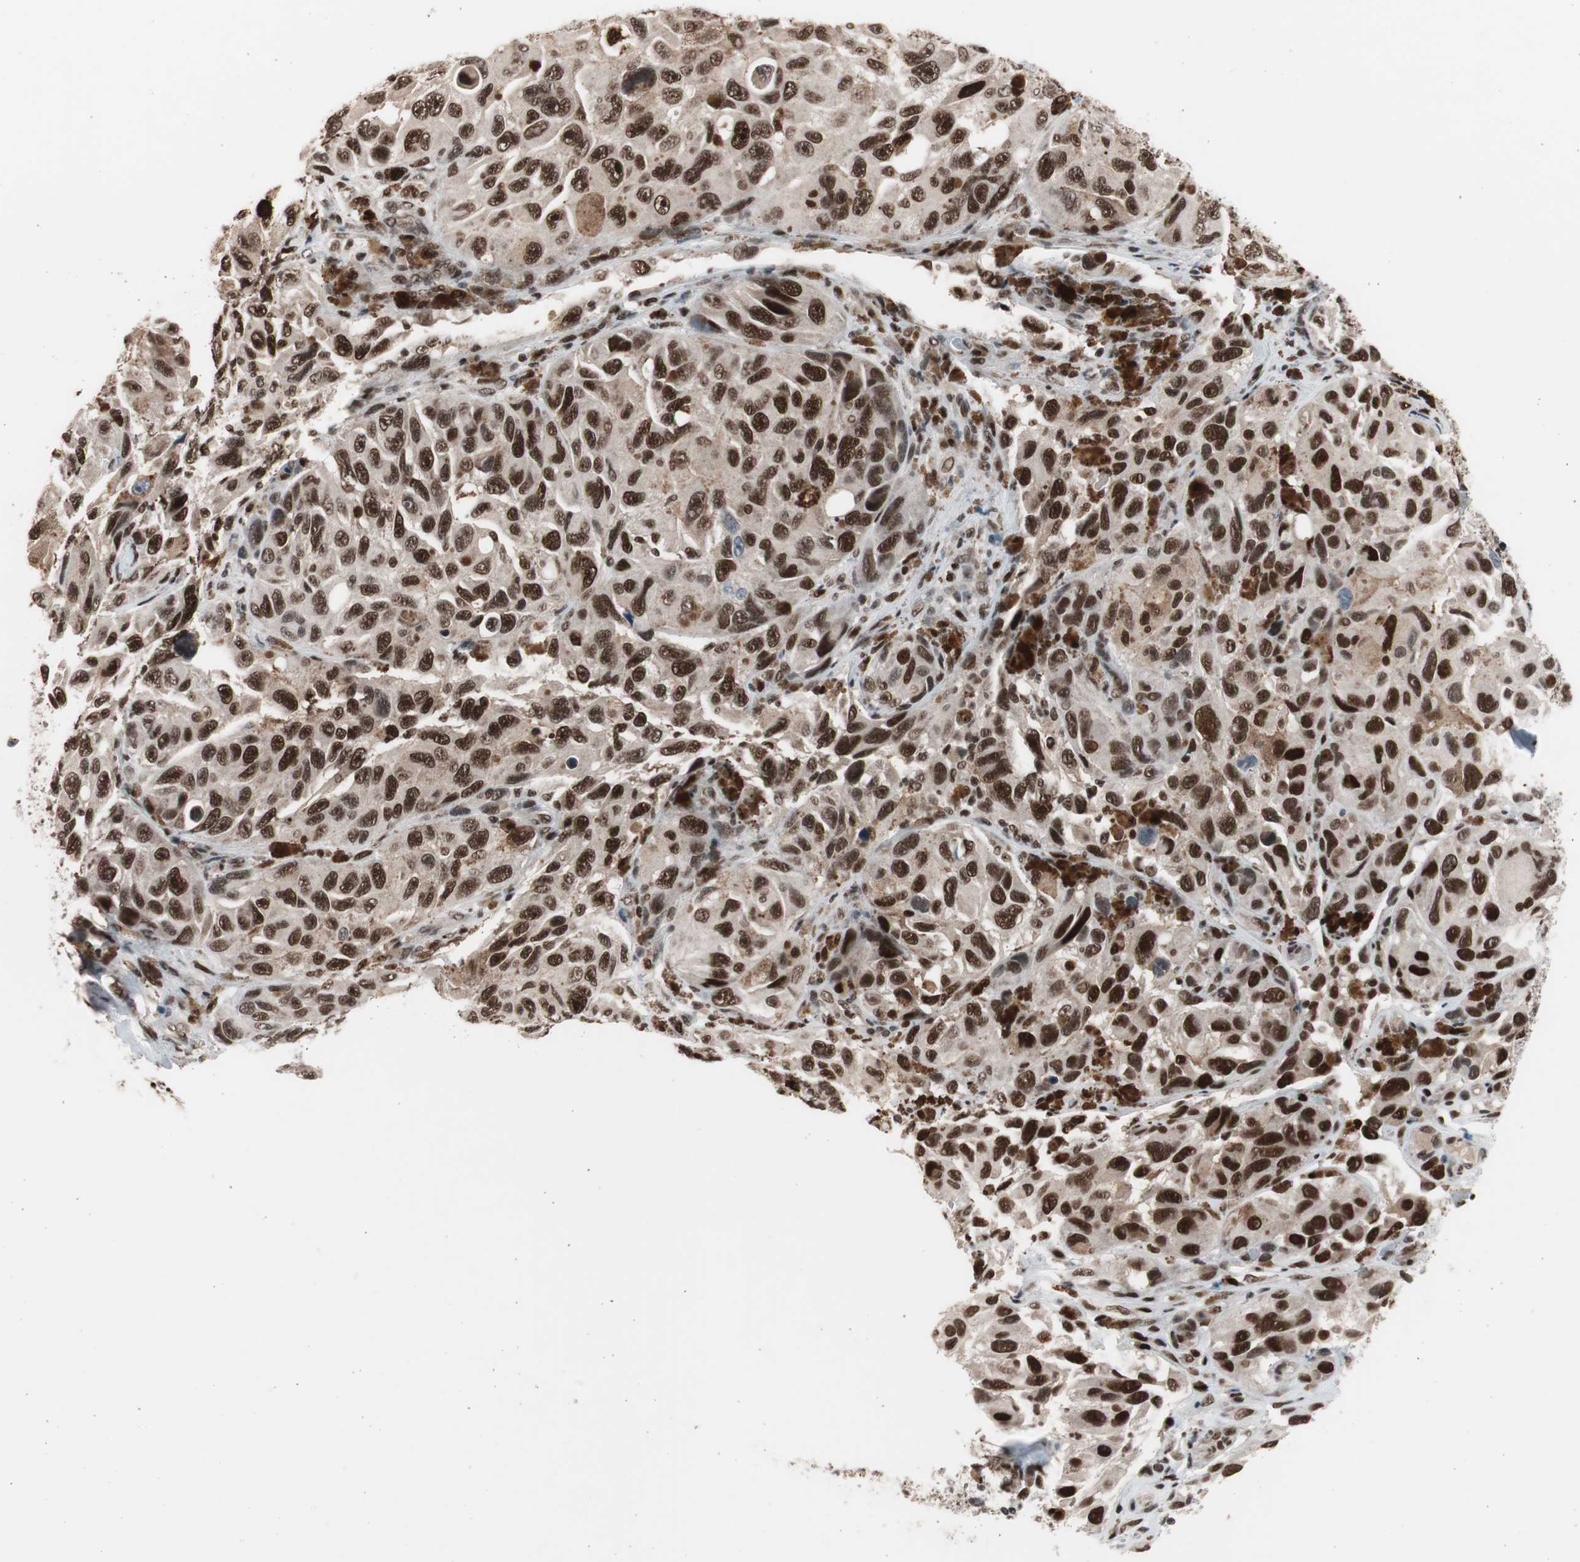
{"staining": {"intensity": "strong", "quantity": ">75%", "location": "nuclear"}, "tissue": "melanoma", "cell_type": "Tumor cells", "image_type": "cancer", "snomed": [{"axis": "morphology", "description": "Malignant melanoma, NOS"}, {"axis": "topography", "description": "Skin"}], "caption": "A brown stain labels strong nuclear expression of a protein in malignant melanoma tumor cells.", "gene": "RPA1", "patient": {"sex": "female", "age": 73}}